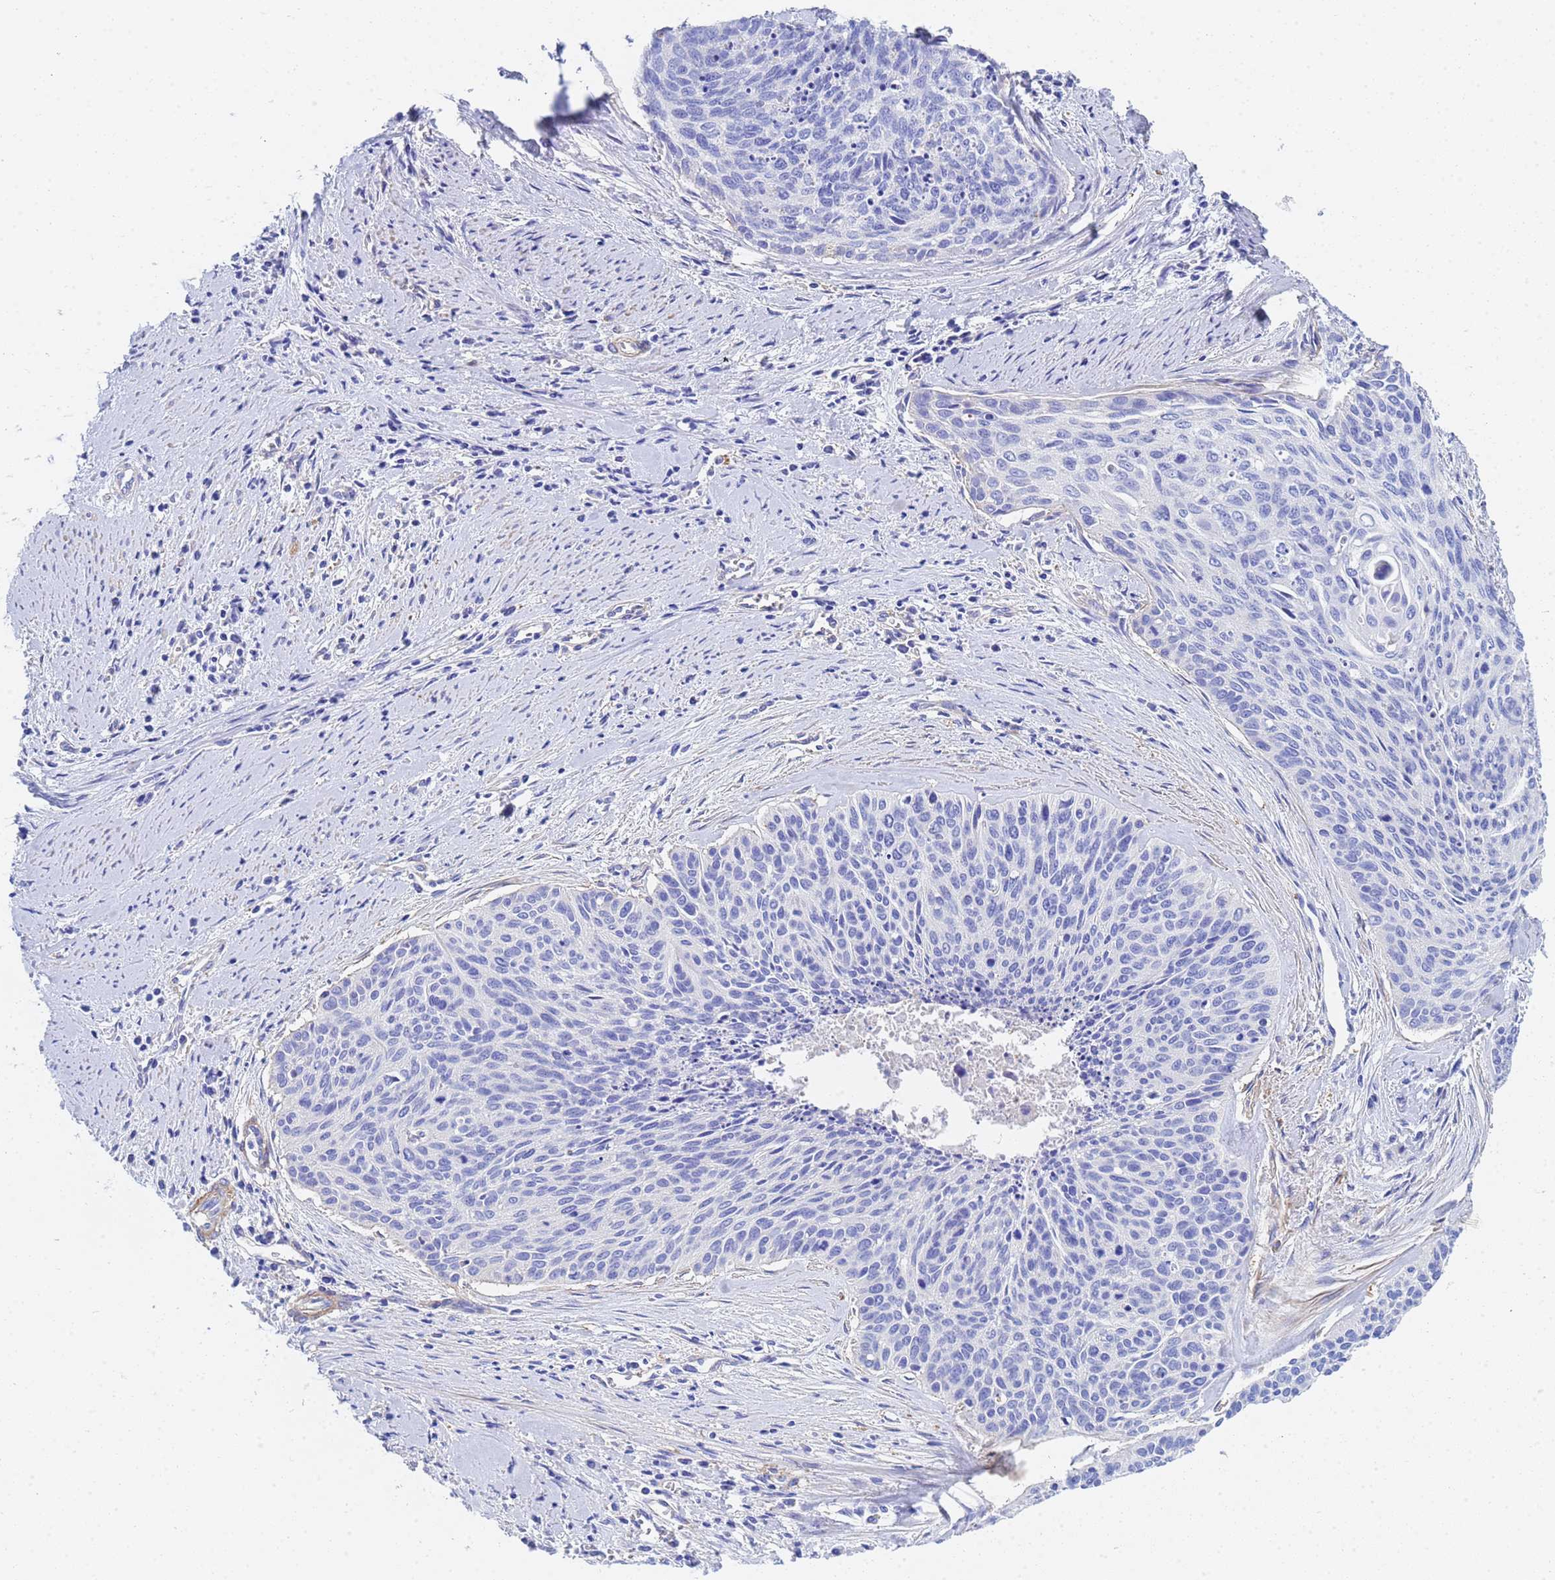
{"staining": {"intensity": "negative", "quantity": "none", "location": "none"}, "tissue": "cervical cancer", "cell_type": "Tumor cells", "image_type": "cancer", "snomed": [{"axis": "morphology", "description": "Squamous cell carcinoma, NOS"}, {"axis": "topography", "description": "Cervix"}], "caption": "Human cervical squamous cell carcinoma stained for a protein using immunohistochemistry reveals no expression in tumor cells.", "gene": "CST4", "patient": {"sex": "female", "age": 55}}